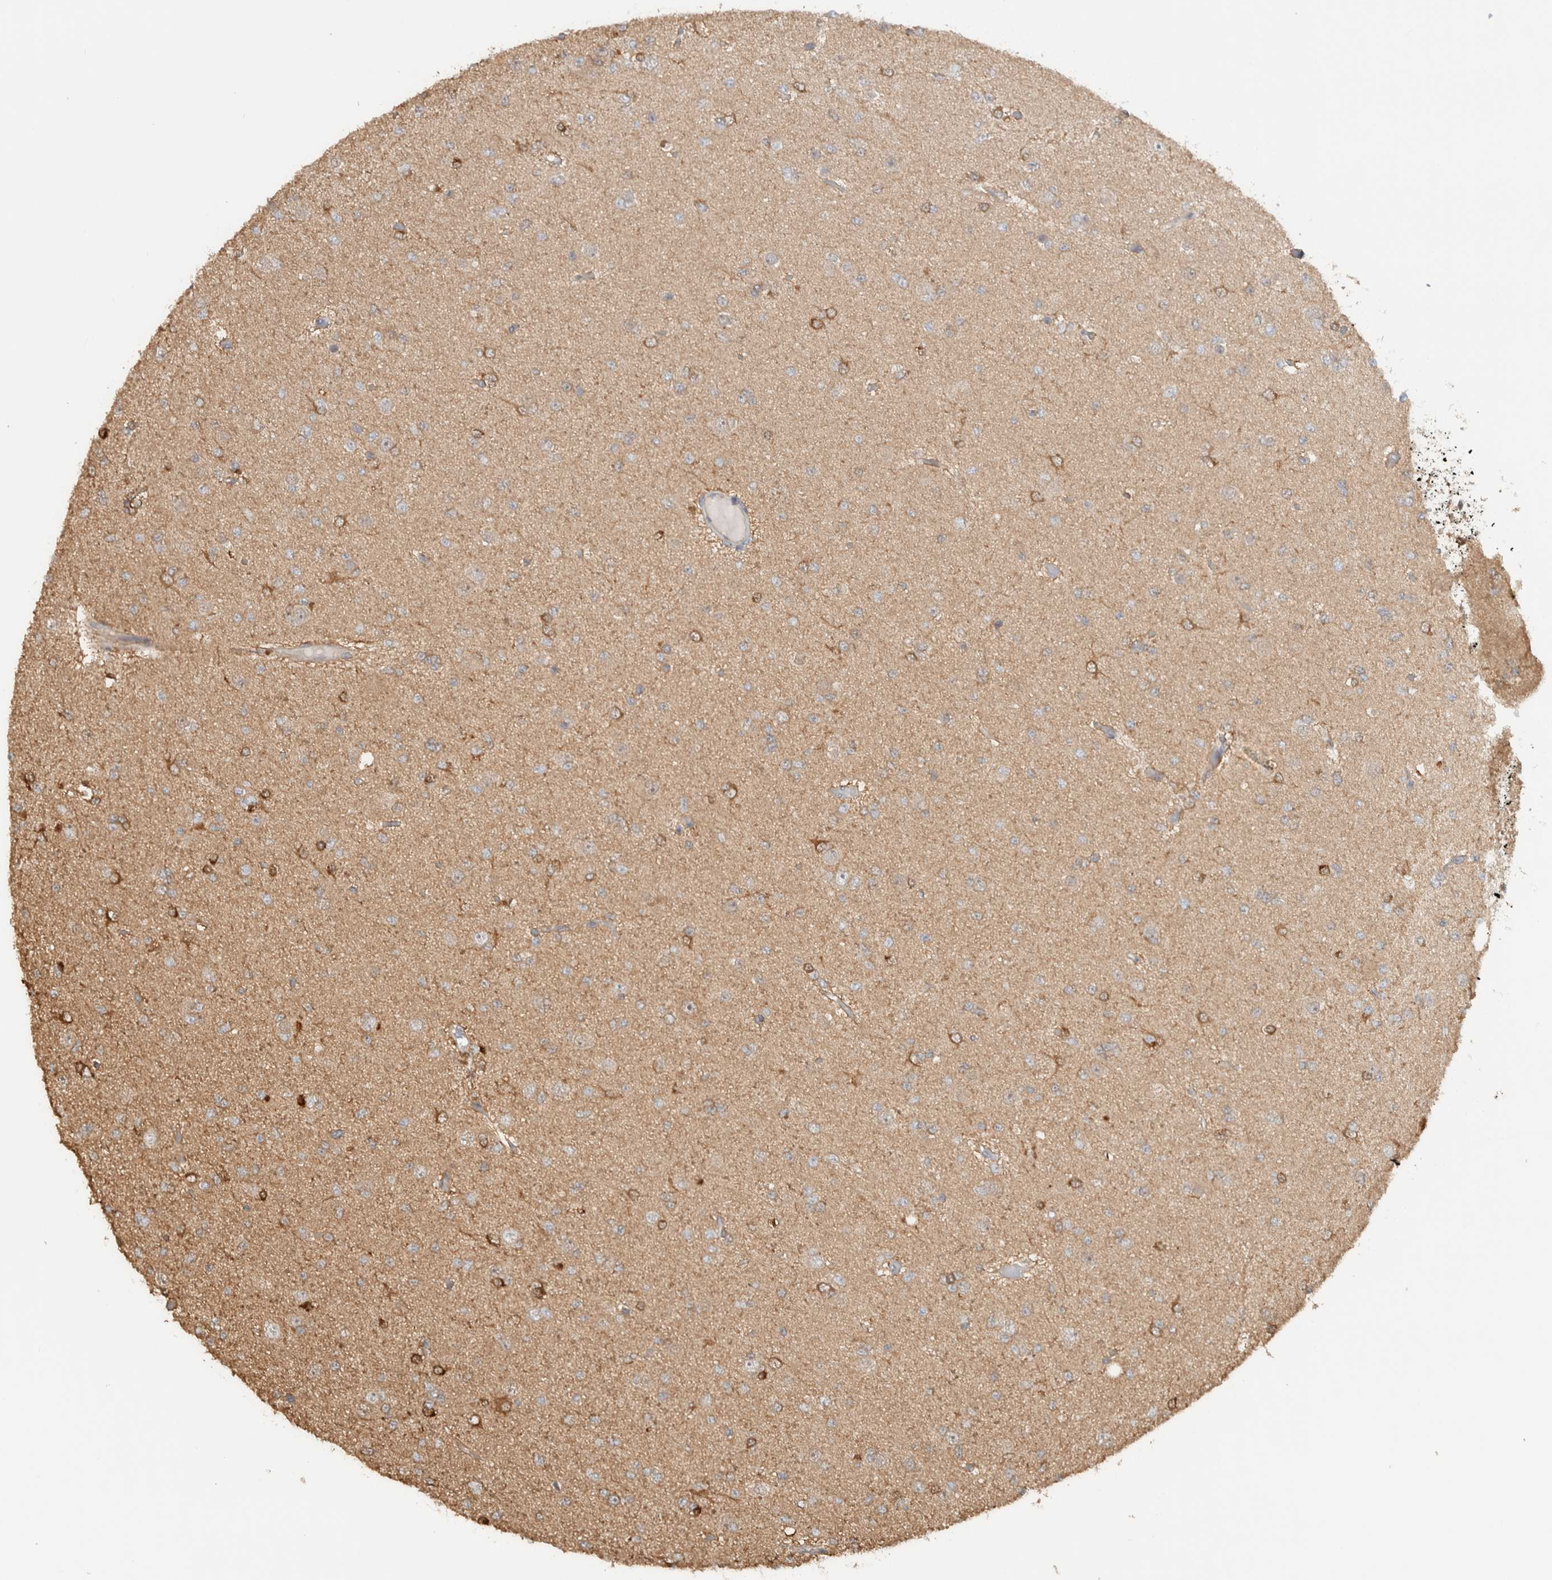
{"staining": {"intensity": "moderate", "quantity": "25%-75%", "location": "cytoplasmic/membranous"}, "tissue": "glioma", "cell_type": "Tumor cells", "image_type": "cancer", "snomed": [{"axis": "morphology", "description": "Glioma, malignant, Low grade"}, {"axis": "topography", "description": "Brain"}], "caption": "Malignant low-grade glioma stained with a brown dye displays moderate cytoplasmic/membranous positive positivity in about 25%-75% of tumor cells.", "gene": "CNTROB", "patient": {"sex": "female", "age": 22}}